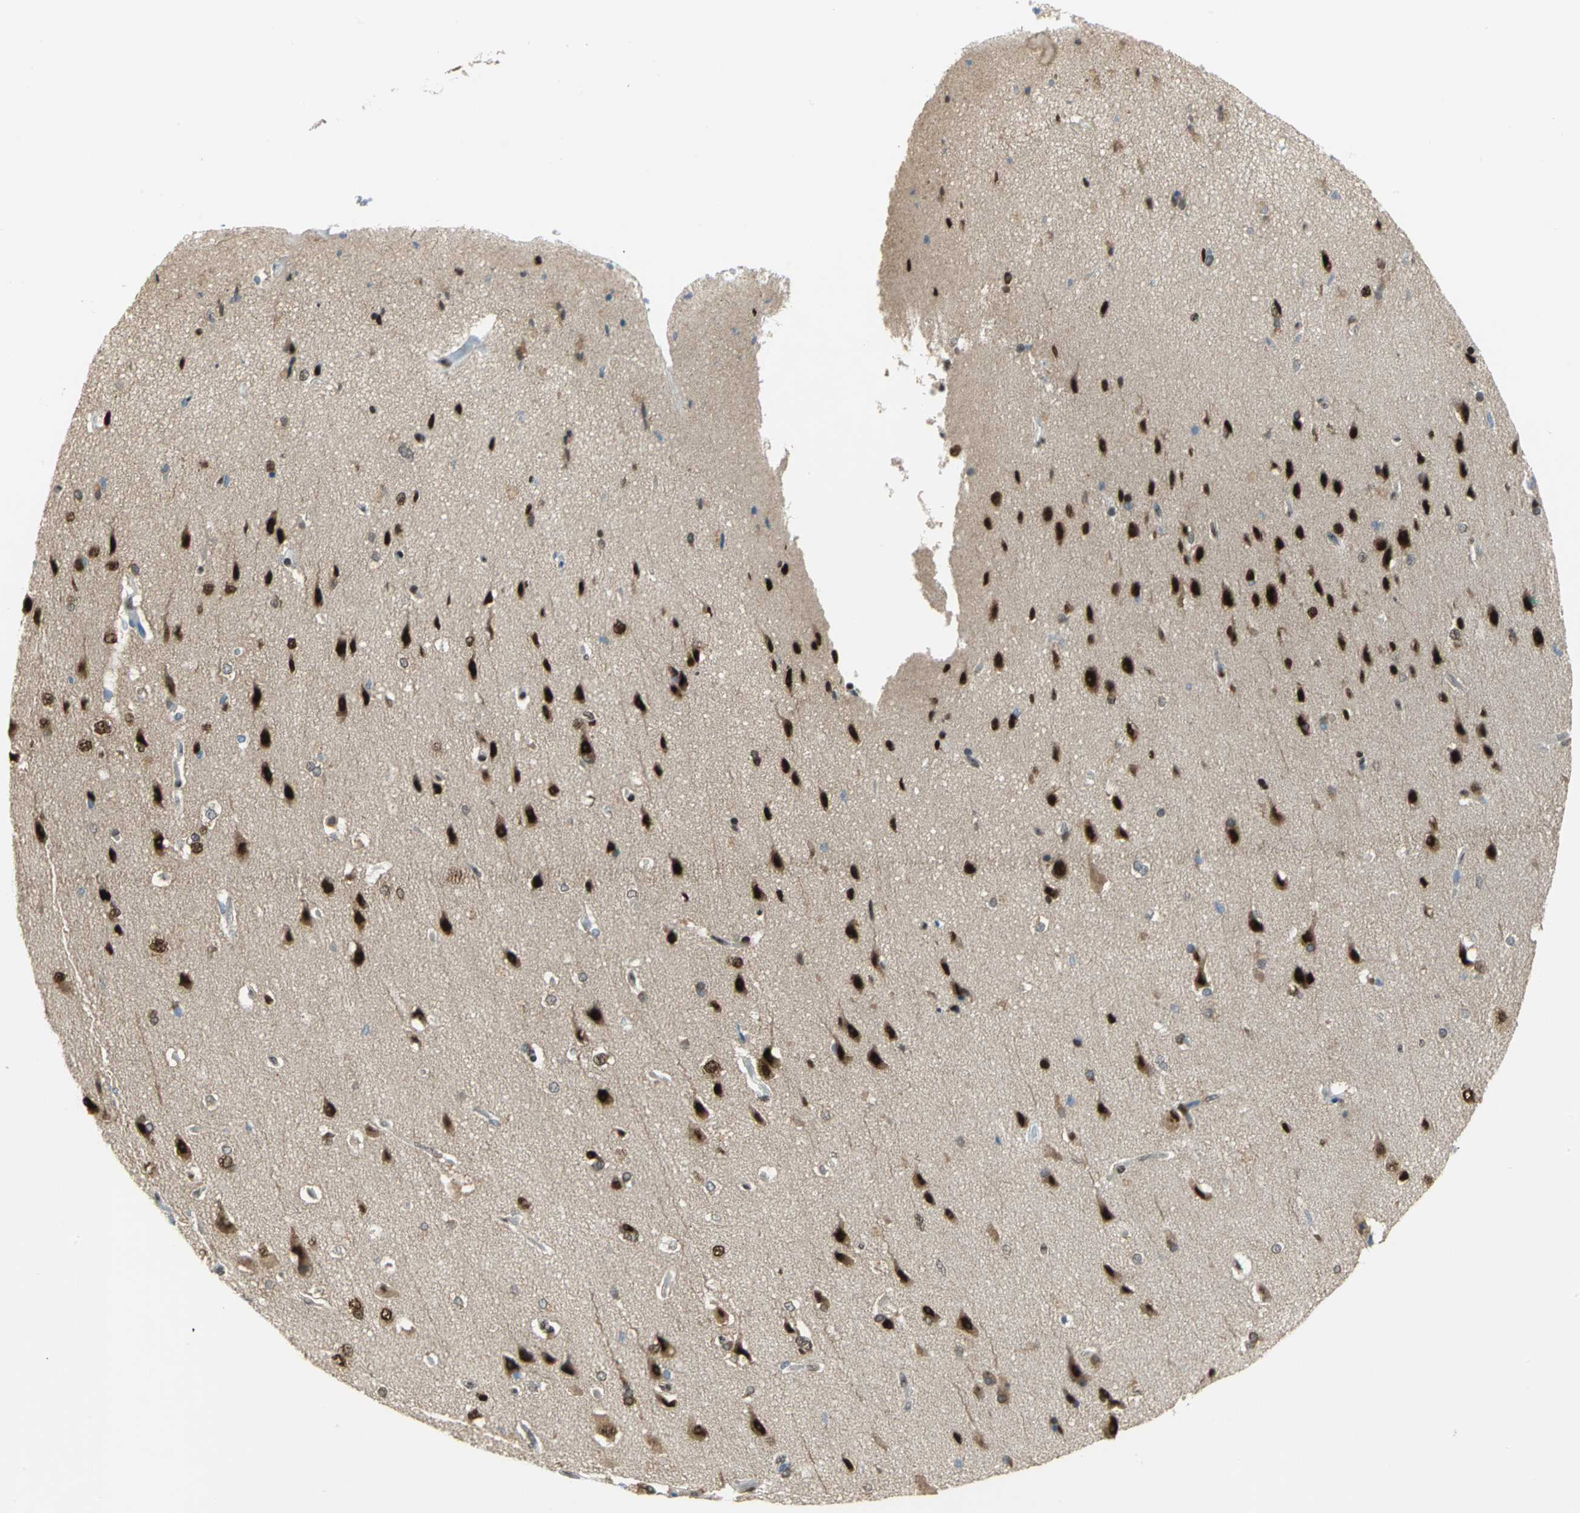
{"staining": {"intensity": "weak", "quantity": "25%-75%", "location": "nuclear"}, "tissue": "cerebral cortex", "cell_type": "Endothelial cells", "image_type": "normal", "snomed": [{"axis": "morphology", "description": "Normal tissue, NOS"}, {"axis": "topography", "description": "Cerebral cortex"}], "caption": "Immunohistochemistry (DAB) staining of normal human cerebral cortex demonstrates weak nuclear protein staining in approximately 25%-75% of endothelial cells.", "gene": "RBFOX2", "patient": {"sex": "male", "age": 62}}